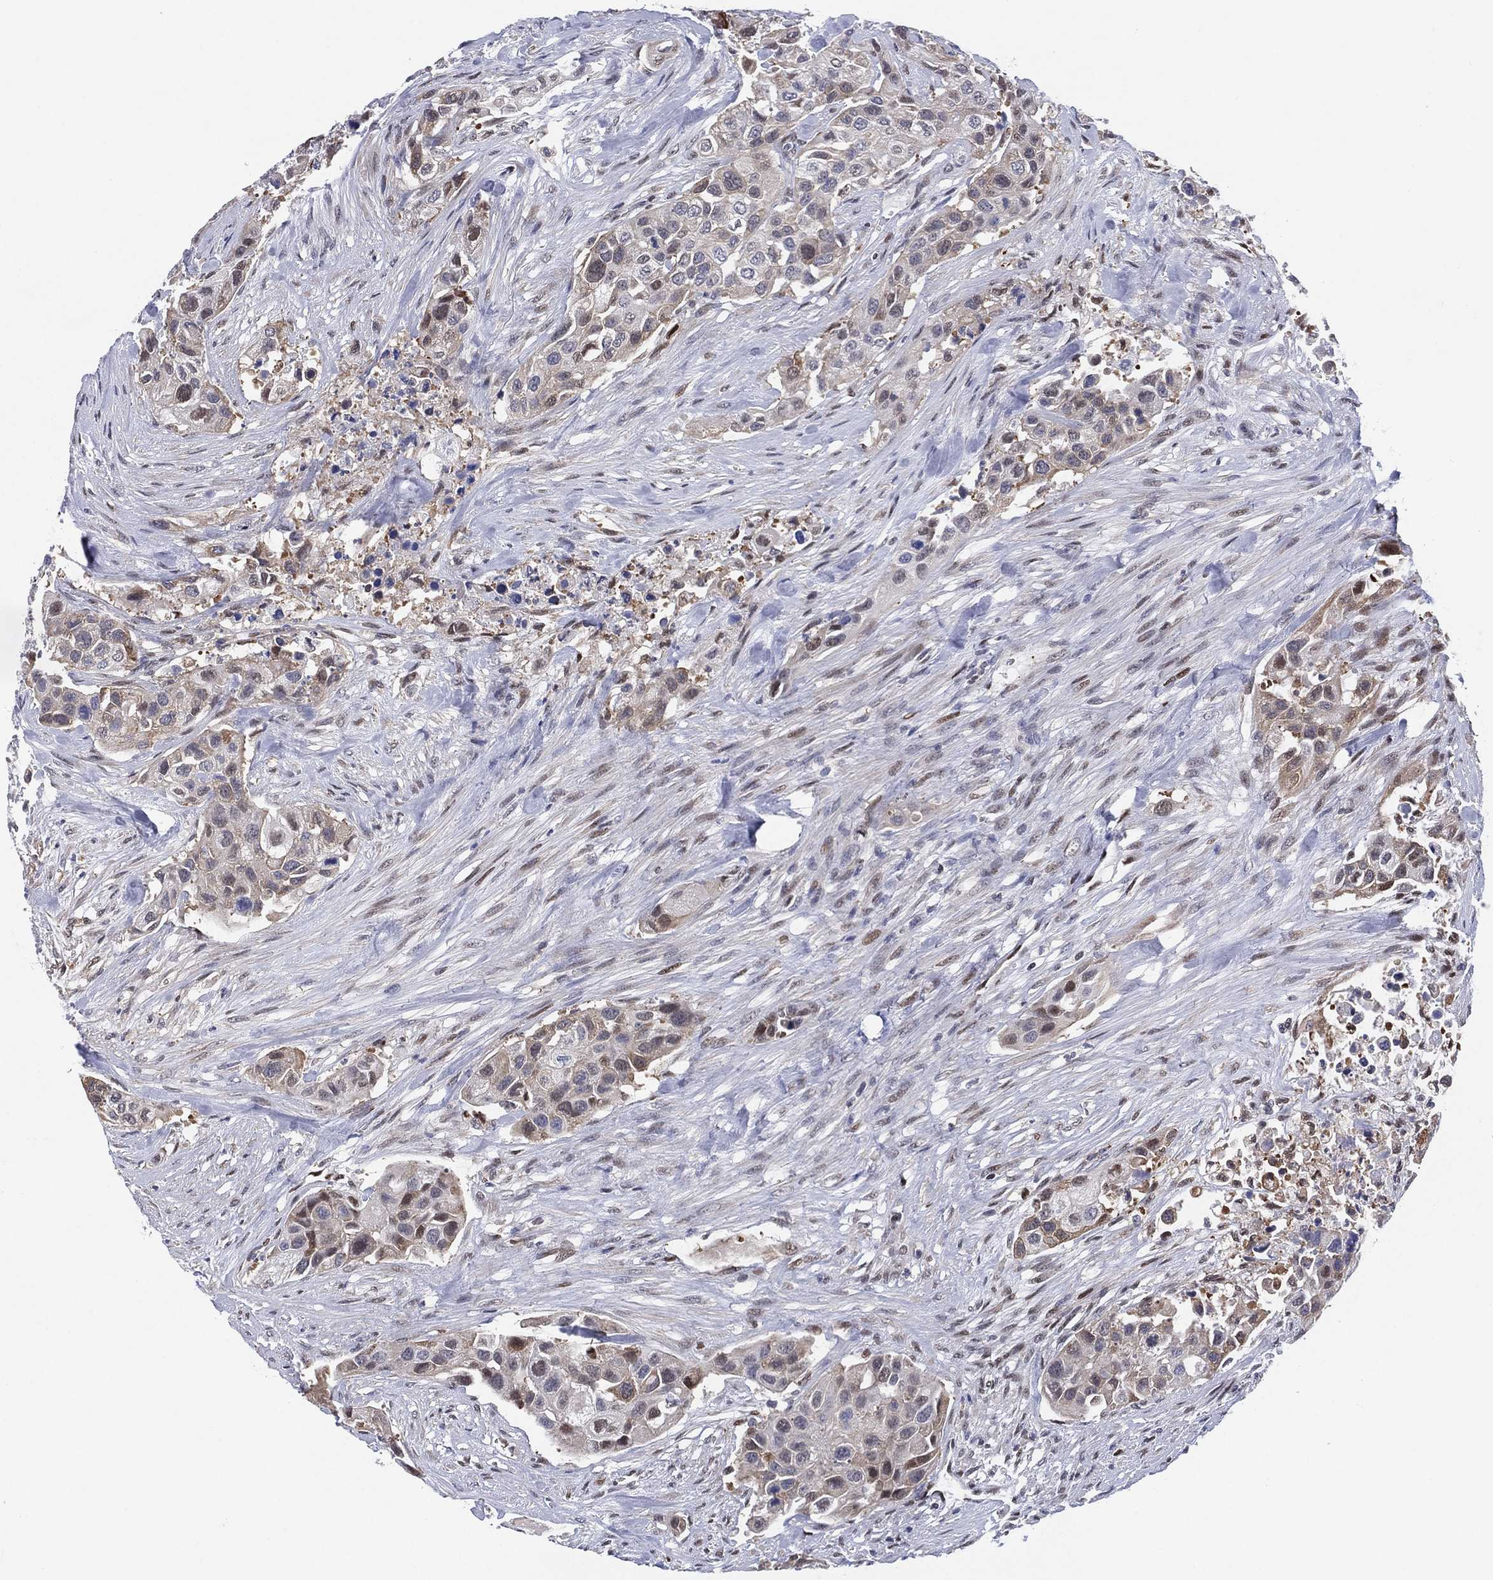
{"staining": {"intensity": "weak", "quantity": "<25%", "location": "cytoplasmic/membranous"}, "tissue": "urothelial cancer", "cell_type": "Tumor cells", "image_type": "cancer", "snomed": [{"axis": "morphology", "description": "Urothelial carcinoma, High grade"}, {"axis": "topography", "description": "Urinary bladder"}], "caption": "An image of urothelial carcinoma (high-grade) stained for a protein exhibits no brown staining in tumor cells.", "gene": "SLC4A4", "patient": {"sex": "female", "age": 73}}